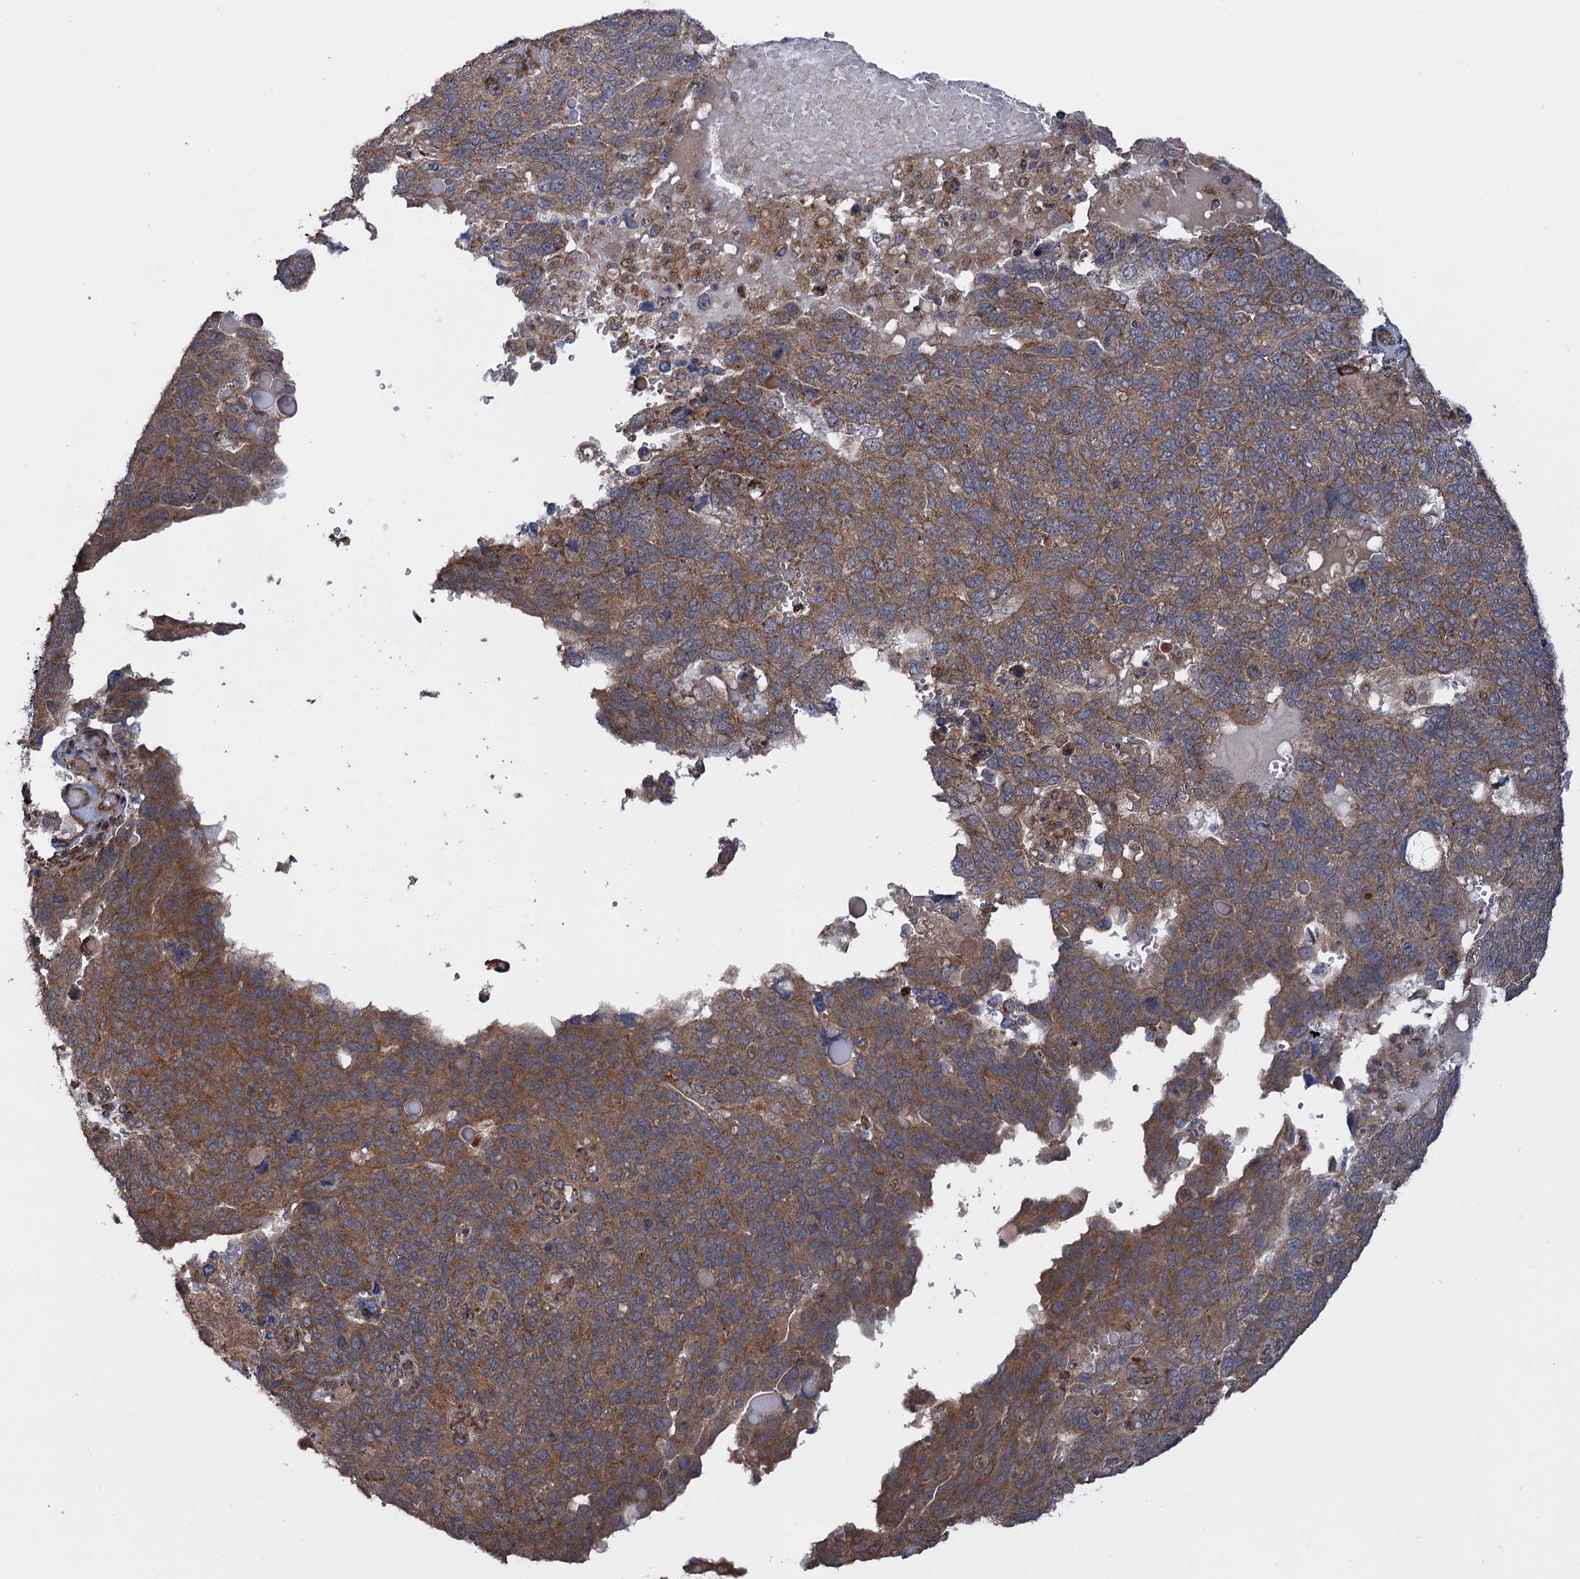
{"staining": {"intensity": "moderate", "quantity": ">75%", "location": "cytoplasmic/membranous"}, "tissue": "endometrial cancer", "cell_type": "Tumor cells", "image_type": "cancer", "snomed": [{"axis": "morphology", "description": "Adenocarcinoma, NOS"}, {"axis": "topography", "description": "Endometrium"}], "caption": "Human endometrial cancer stained with a protein marker exhibits moderate staining in tumor cells.", "gene": "HAUS1", "patient": {"sex": "female", "age": 66}}